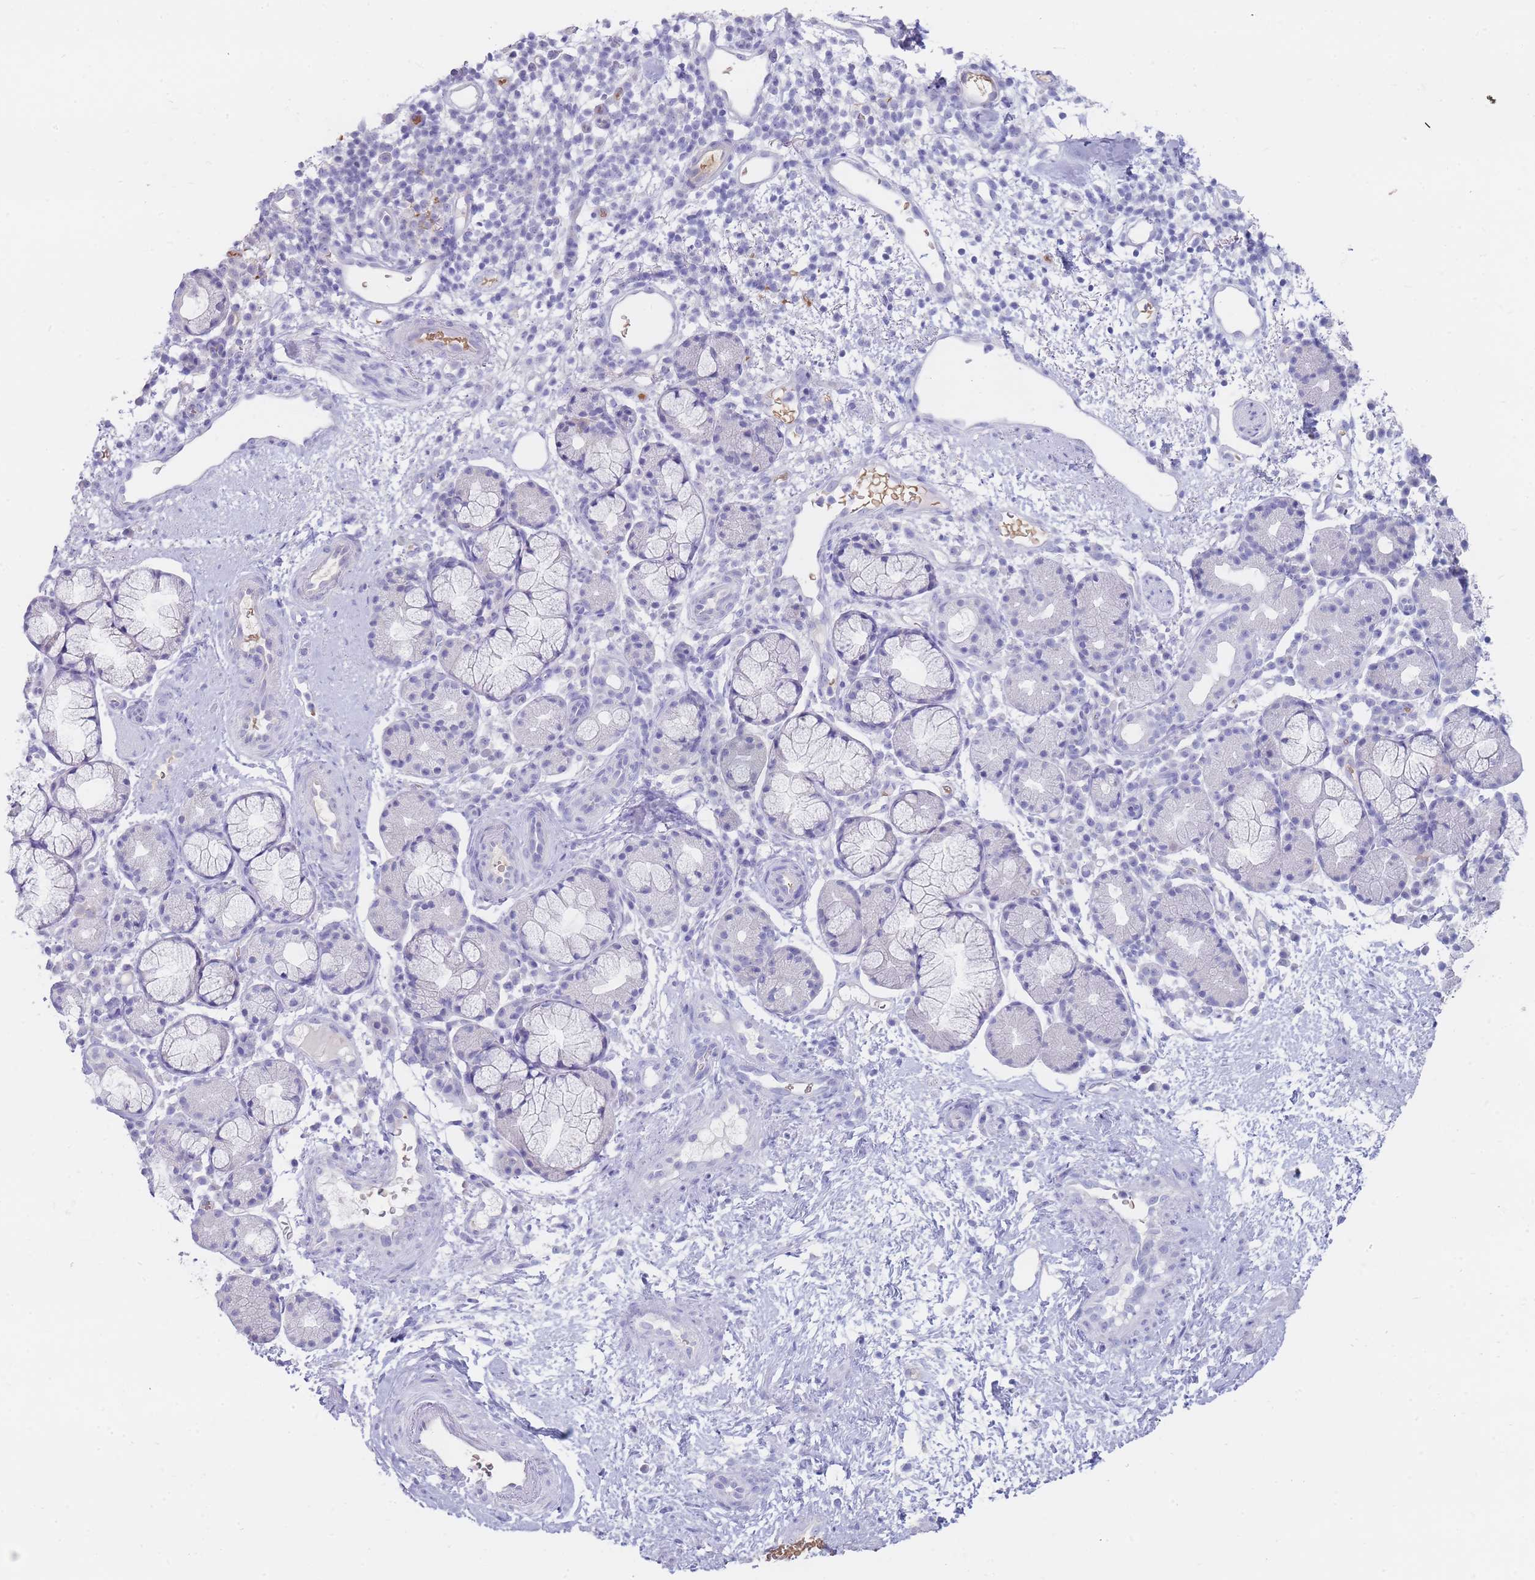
{"staining": {"intensity": "negative", "quantity": "none", "location": "none"}, "tissue": "nasopharynx", "cell_type": "Respiratory epithelial cells", "image_type": "normal", "snomed": [{"axis": "morphology", "description": "Normal tissue, NOS"}, {"axis": "topography", "description": "Nasopharynx"}], "caption": "The histopathology image displays no significant positivity in respiratory epithelial cells of nasopharynx. Nuclei are stained in blue.", "gene": "ENSG00000284931", "patient": {"sex": "male", "age": 82}}